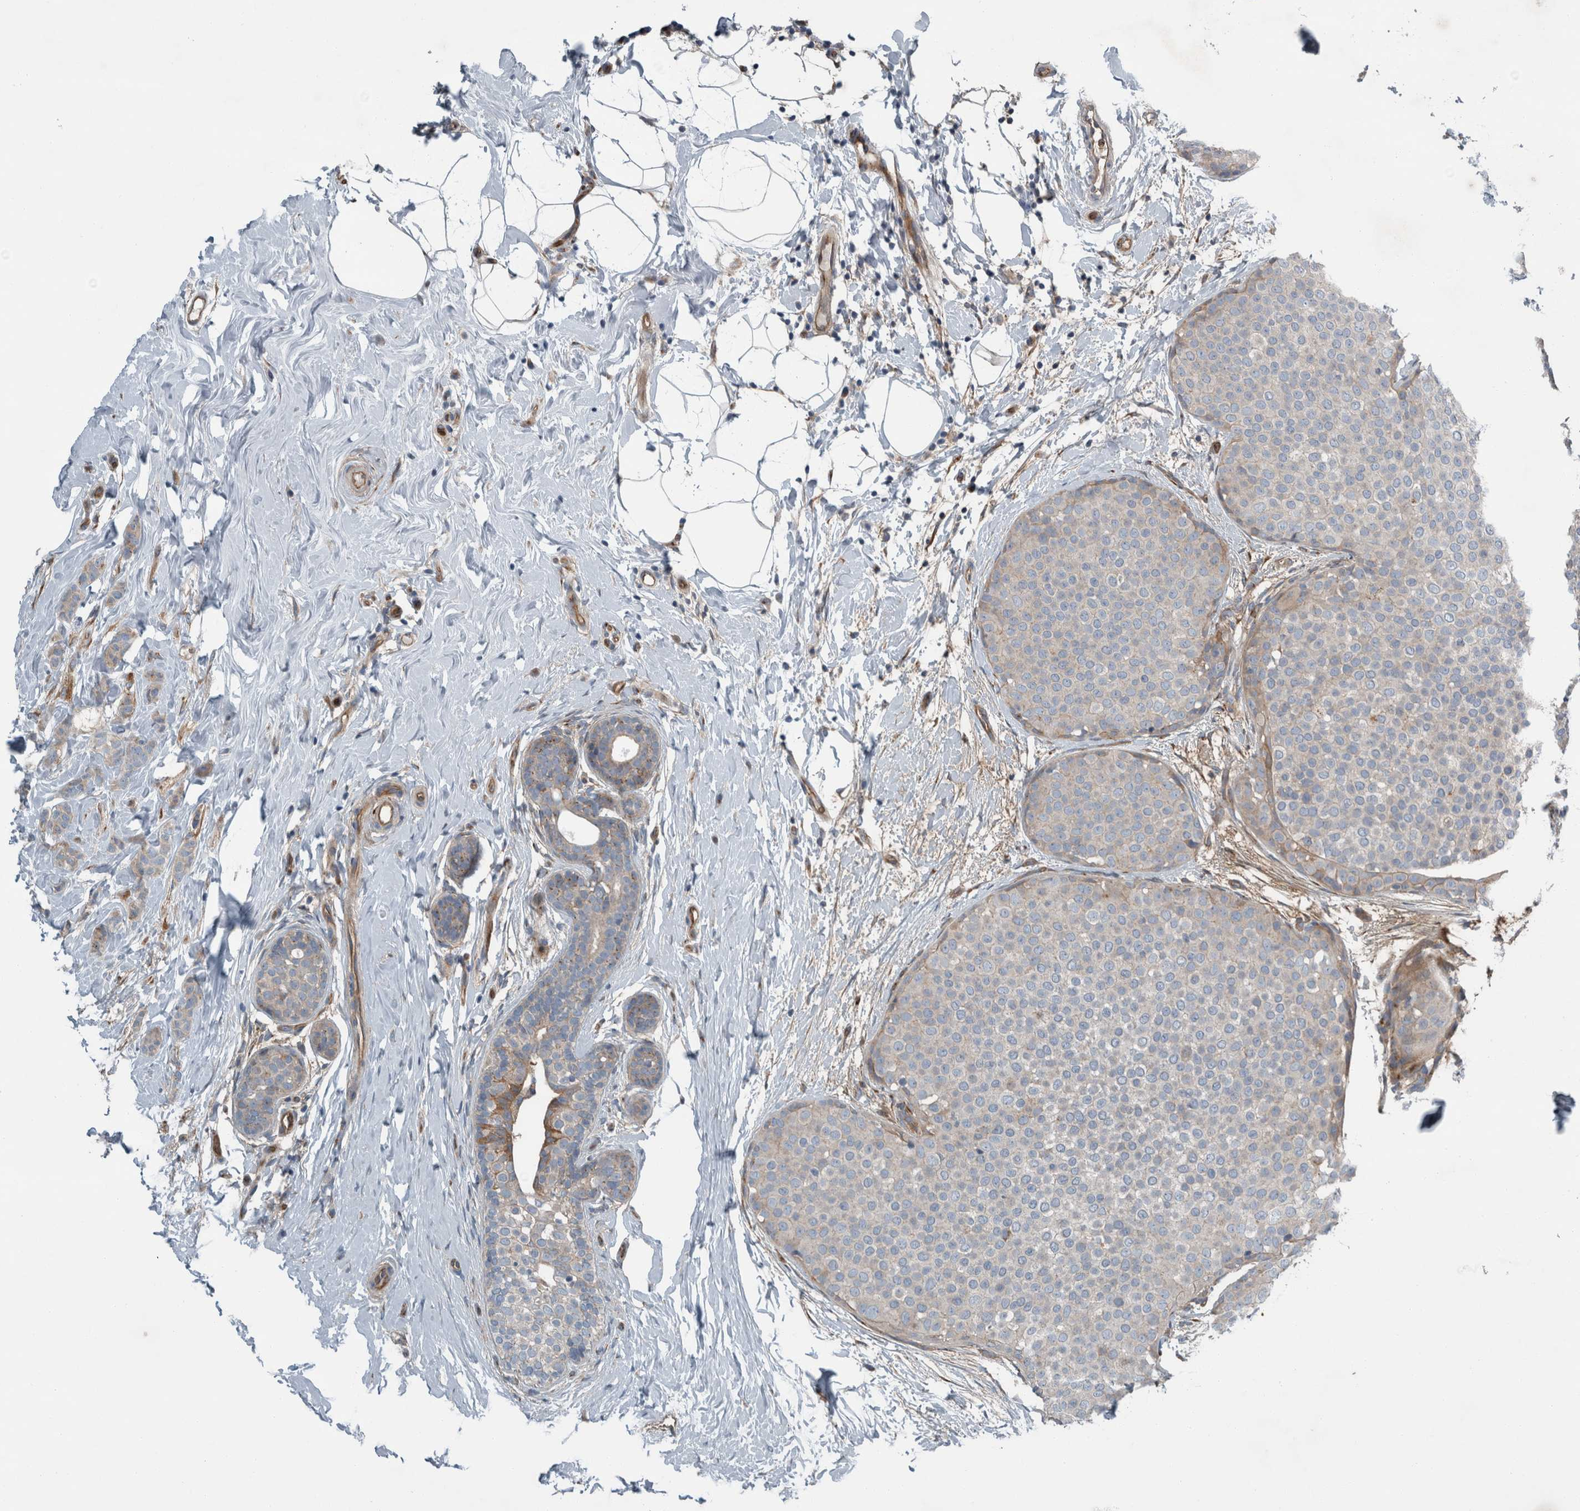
{"staining": {"intensity": "weak", "quantity": ">75%", "location": "cytoplasmic/membranous"}, "tissue": "breast cancer", "cell_type": "Tumor cells", "image_type": "cancer", "snomed": [{"axis": "morphology", "description": "Lobular carcinoma, in situ"}, {"axis": "morphology", "description": "Lobular carcinoma"}, {"axis": "topography", "description": "Breast"}], "caption": "Protein expression analysis of breast cancer reveals weak cytoplasmic/membranous expression in approximately >75% of tumor cells.", "gene": "GLT8D2", "patient": {"sex": "female", "age": 41}}